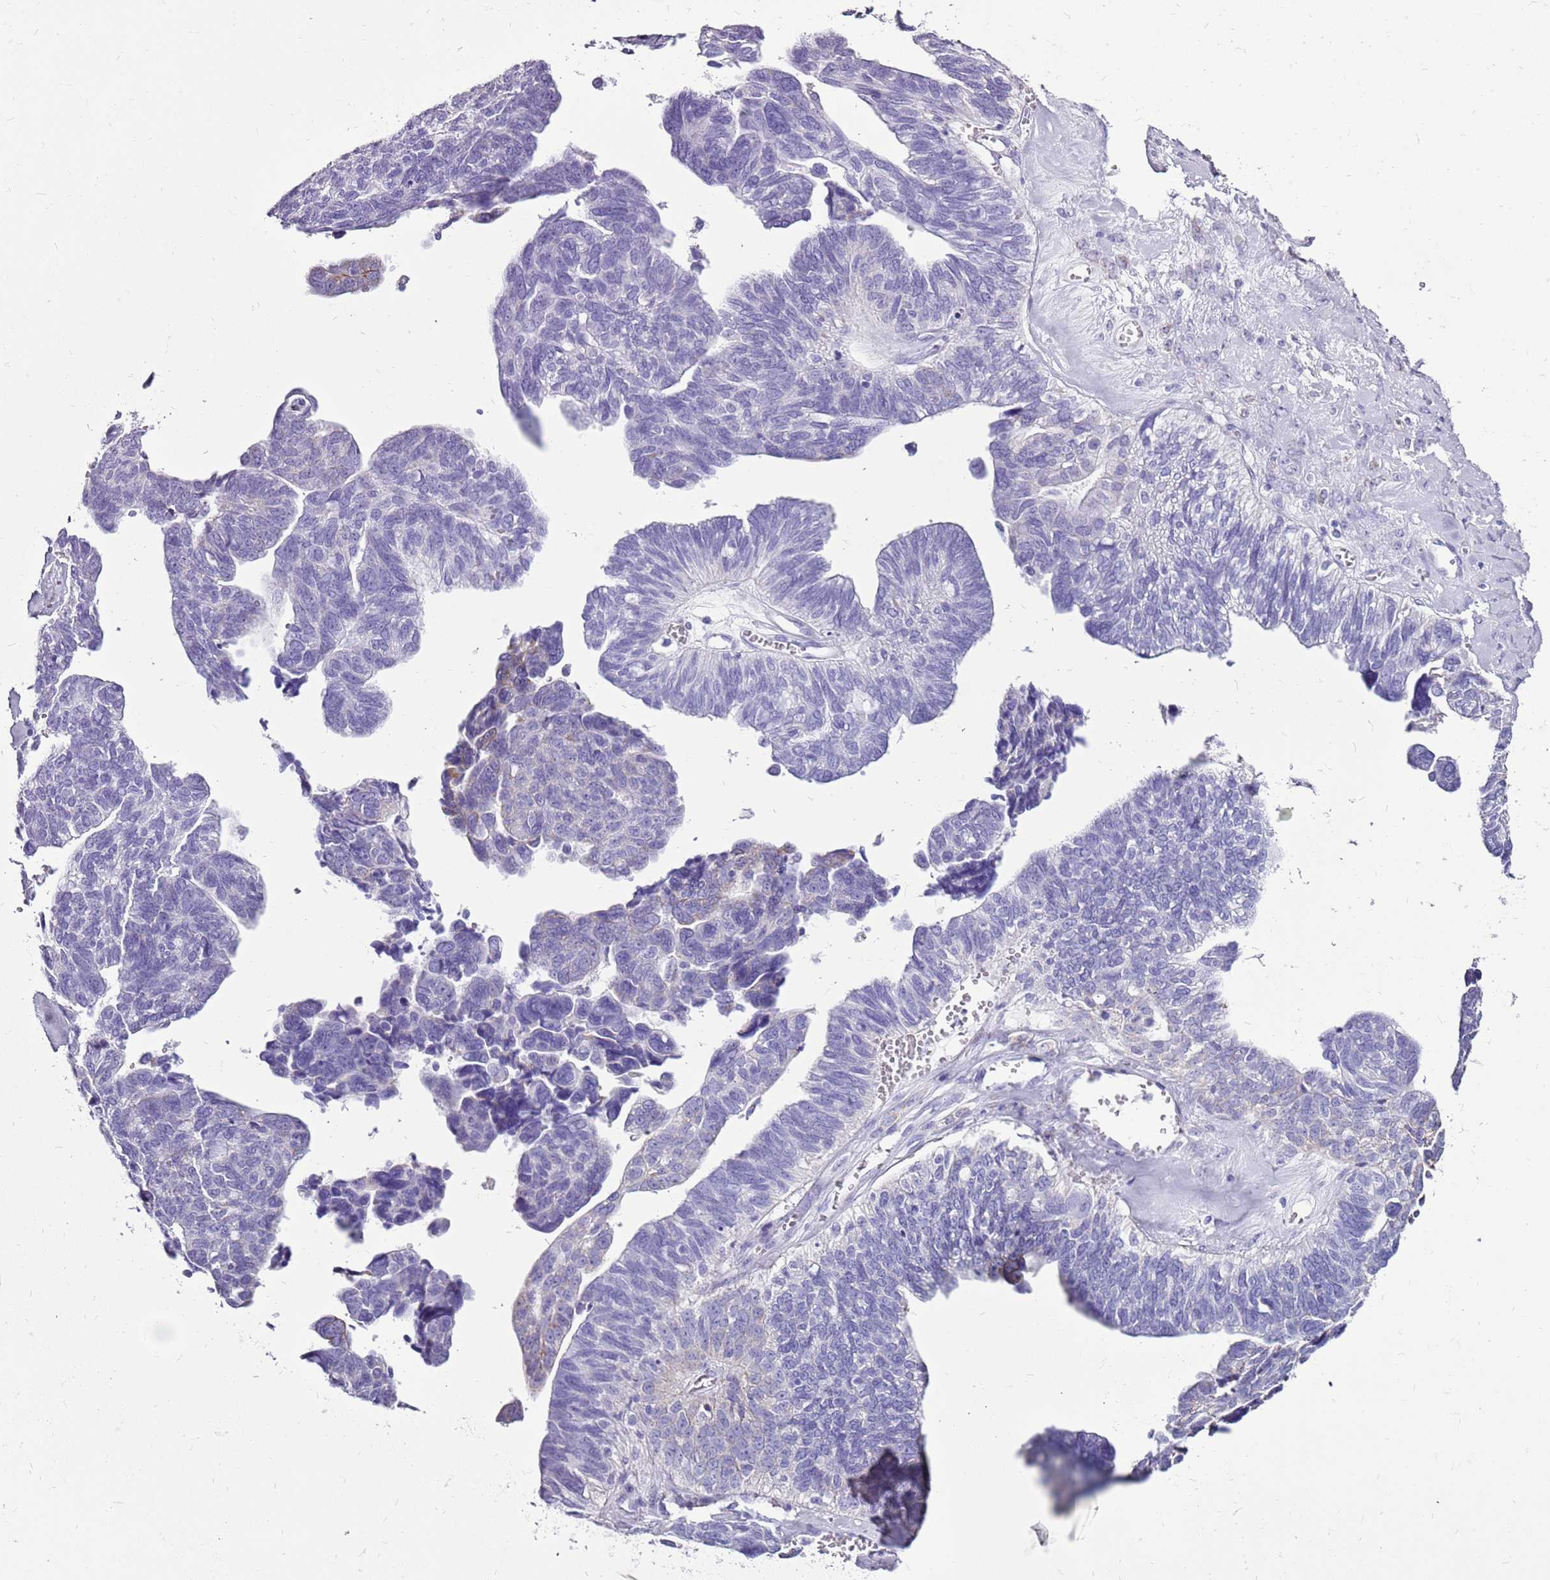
{"staining": {"intensity": "negative", "quantity": "none", "location": "none"}, "tissue": "ovarian cancer", "cell_type": "Tumor cells", "image_type": "cancer", "snomed": [{"axis": "morphology", "description": "Cystadenocarcinoma, serous, NOS"}, {"axis": "topography", "description": "Ovary"}], "caption": "Immunohistochemical staining of ovarian cancer (serous cystadenocarcinoma) reveals no significant staining in tumor cells.", "gene": "ACSS3", "patient": {"sex": "female", "age": 79}}